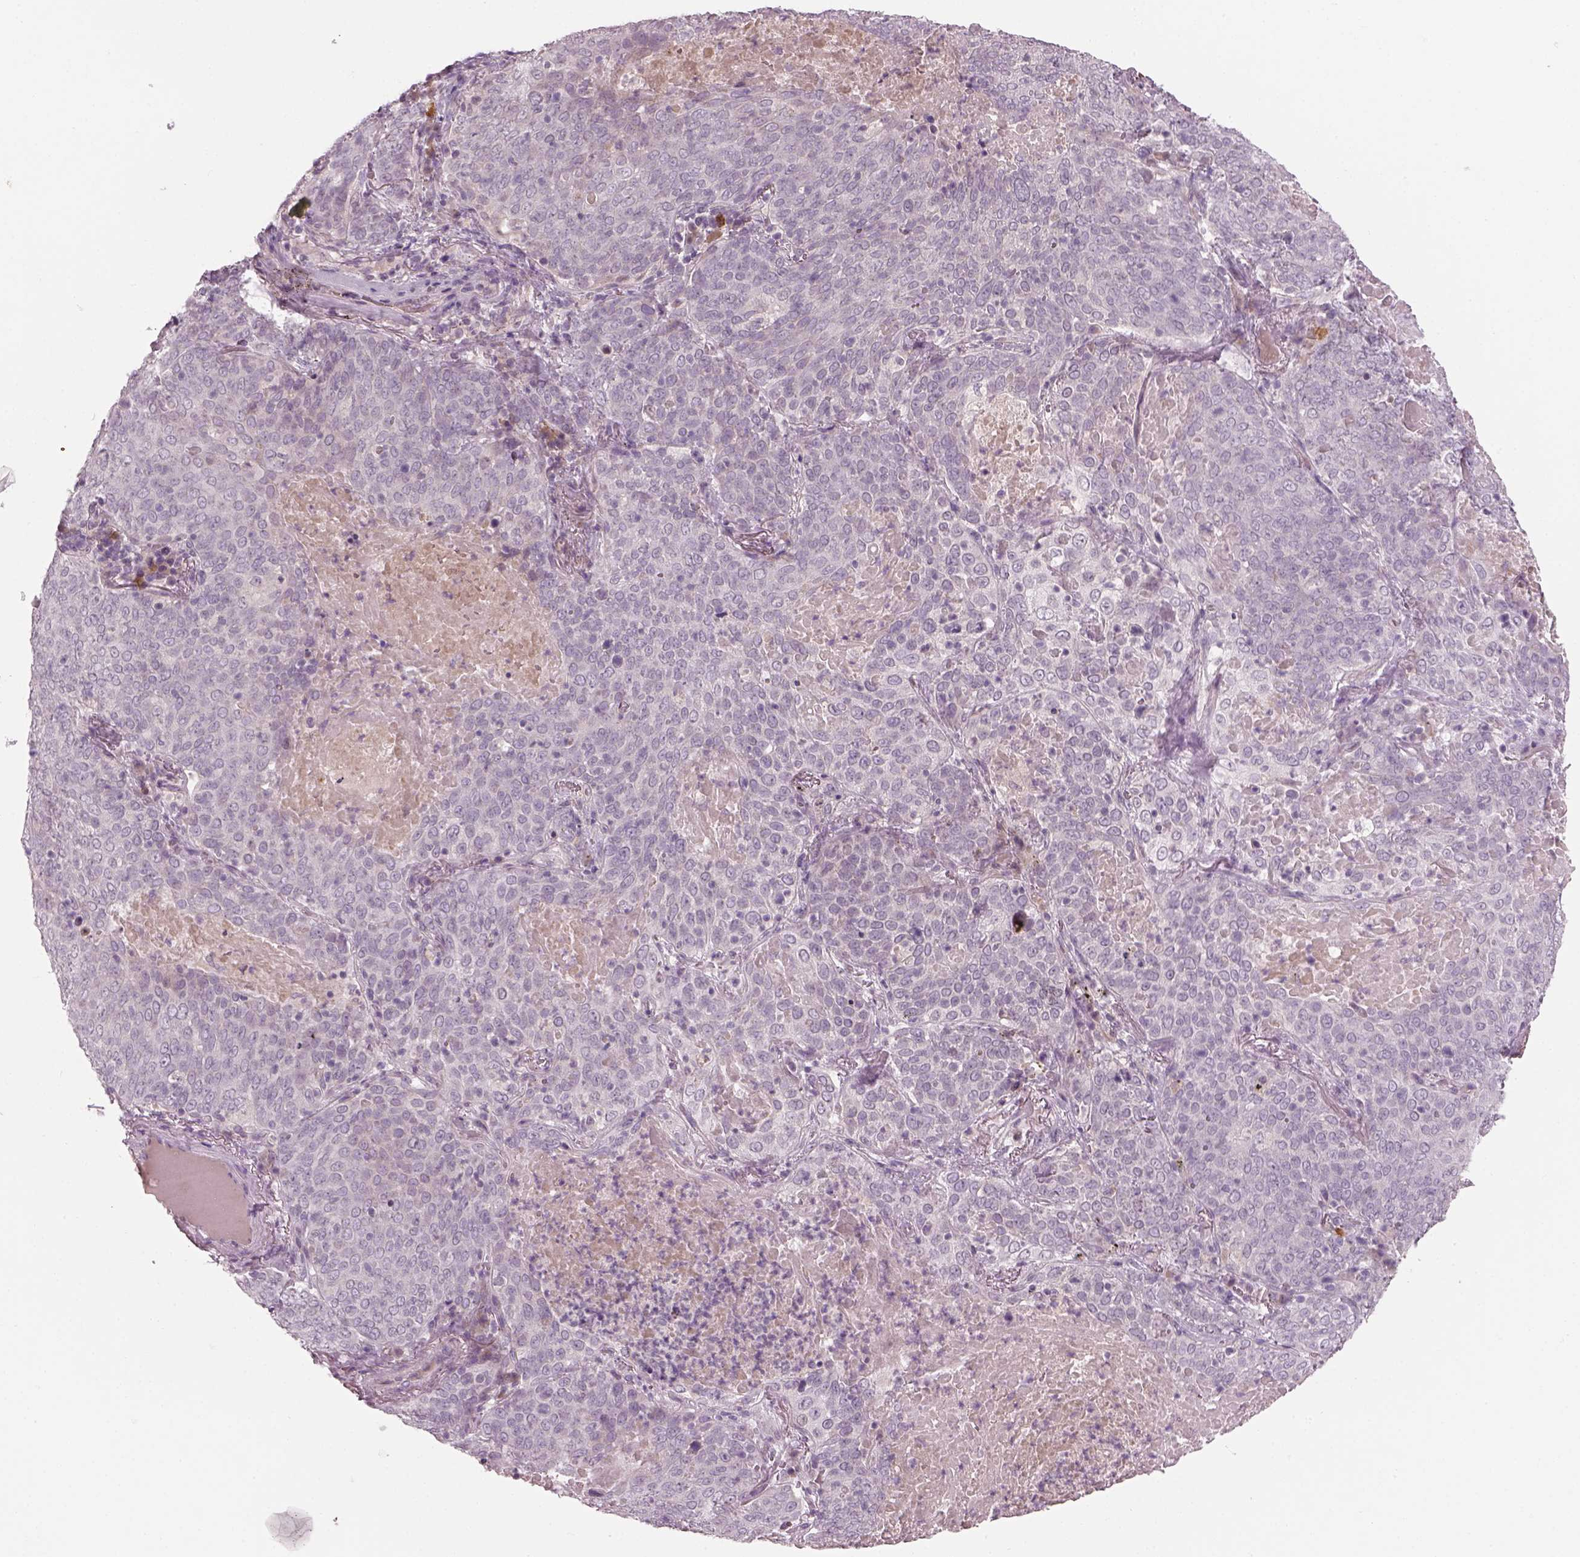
{"staining": {"intensity": "negative", "quantity": "none", "location": "none"}, "tissue": "lung cancer", "cell_type": "Tumor cells", "image_type": "cancer", "snomed": [{"axis": "morphology", "description": "Squamous cell carcinoma, NOS"}, {"axis": "topography", "description": "Lung"}], "caption": "Tumor cells are negative for brown protein staining in lung squamous cell carcinoma.", "gene": "PENK", "patient": {"sex": "male", "age": 82}}